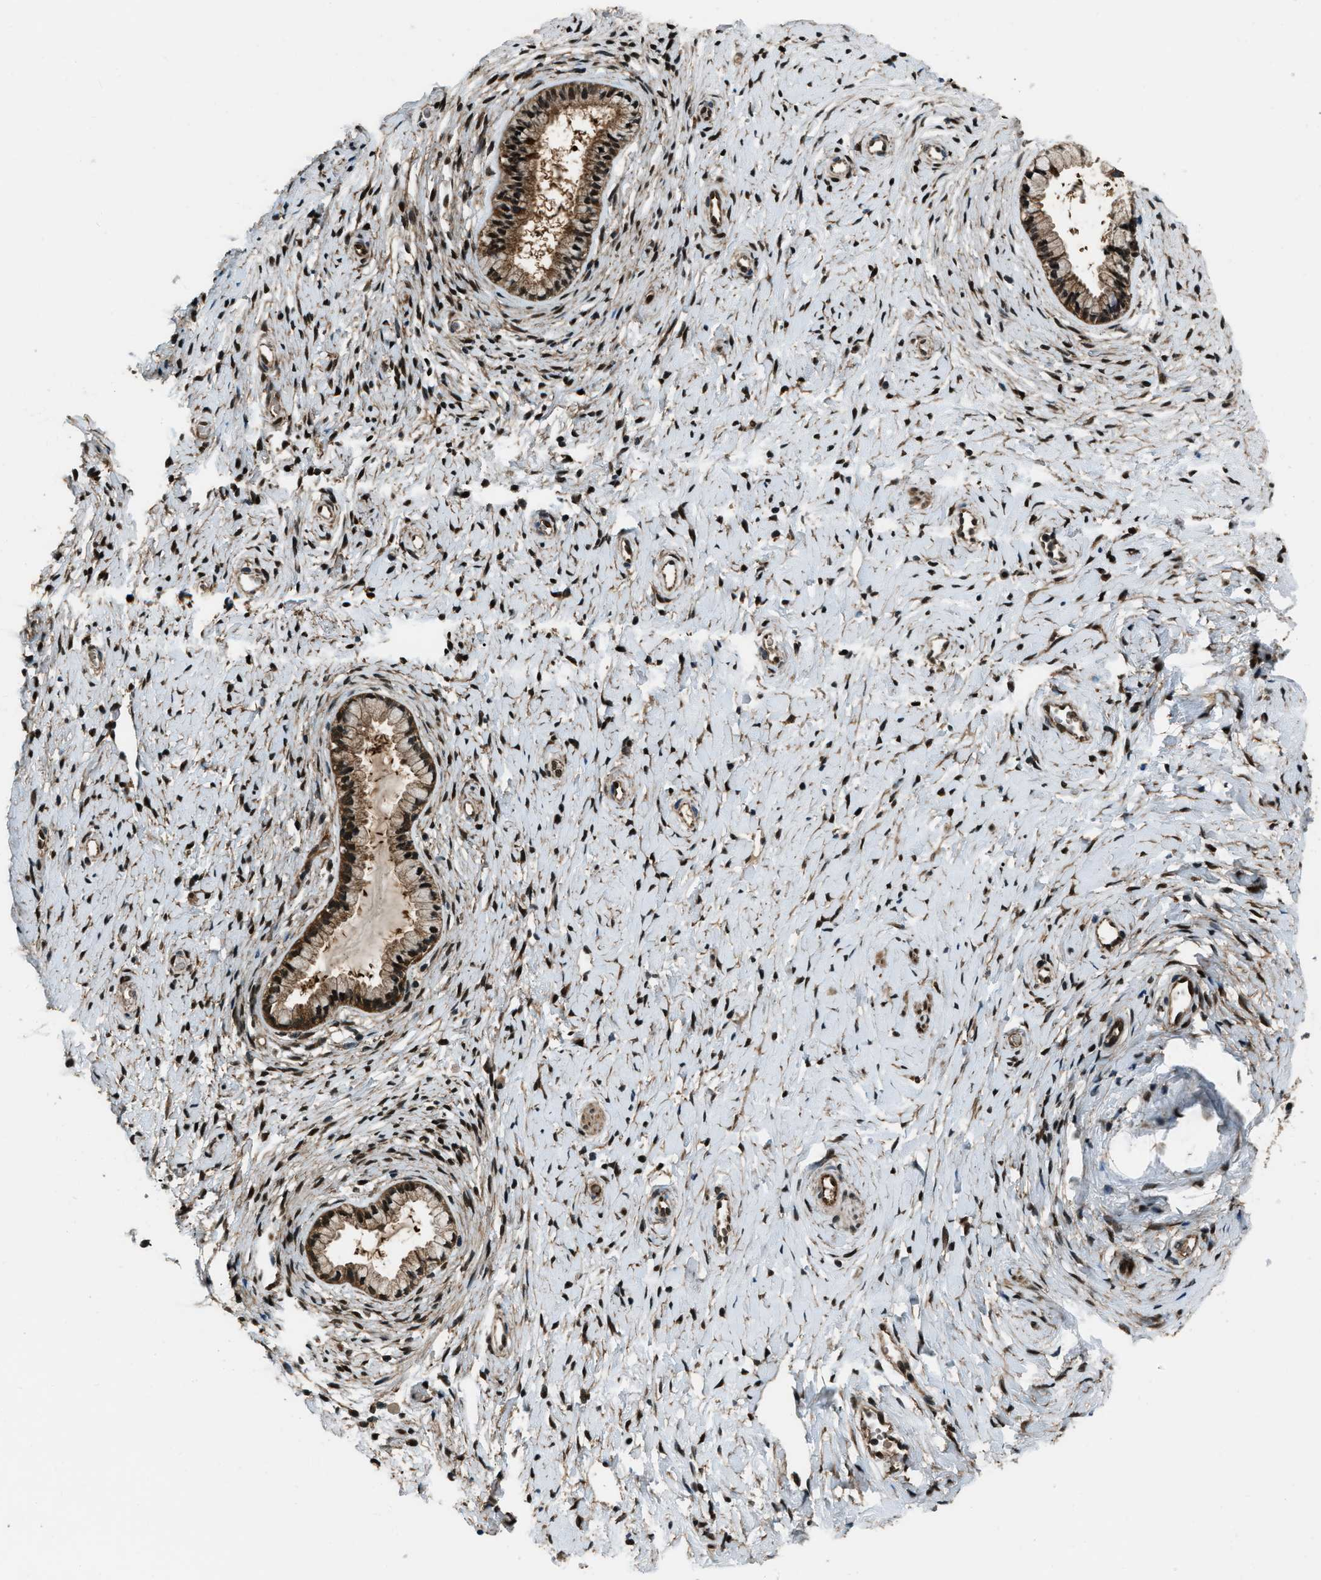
{"staining": {"intensity": "strong", "quantity": ">75%", "location": "cytoplasmic/membranous,nuclear"}, "tissue": "cervix", "cell_type": "Glandular cells", "image_type": "normal", "snomed": [{"axis": "morphology", "description": "Normal tissue, NOS"}, {"axis": "topography", "description": "Cervix"}], "caption": "A high-resolution photomicrograph shows immunohistochemistry (IHC) staining of unremarkable cervix, which shows strong cytoplasmic/membranous,nuclear staining in approximately >75% of glandular cells.", "gene": "NUDCD3", "patient": {"sex": "female", "age": 72}}